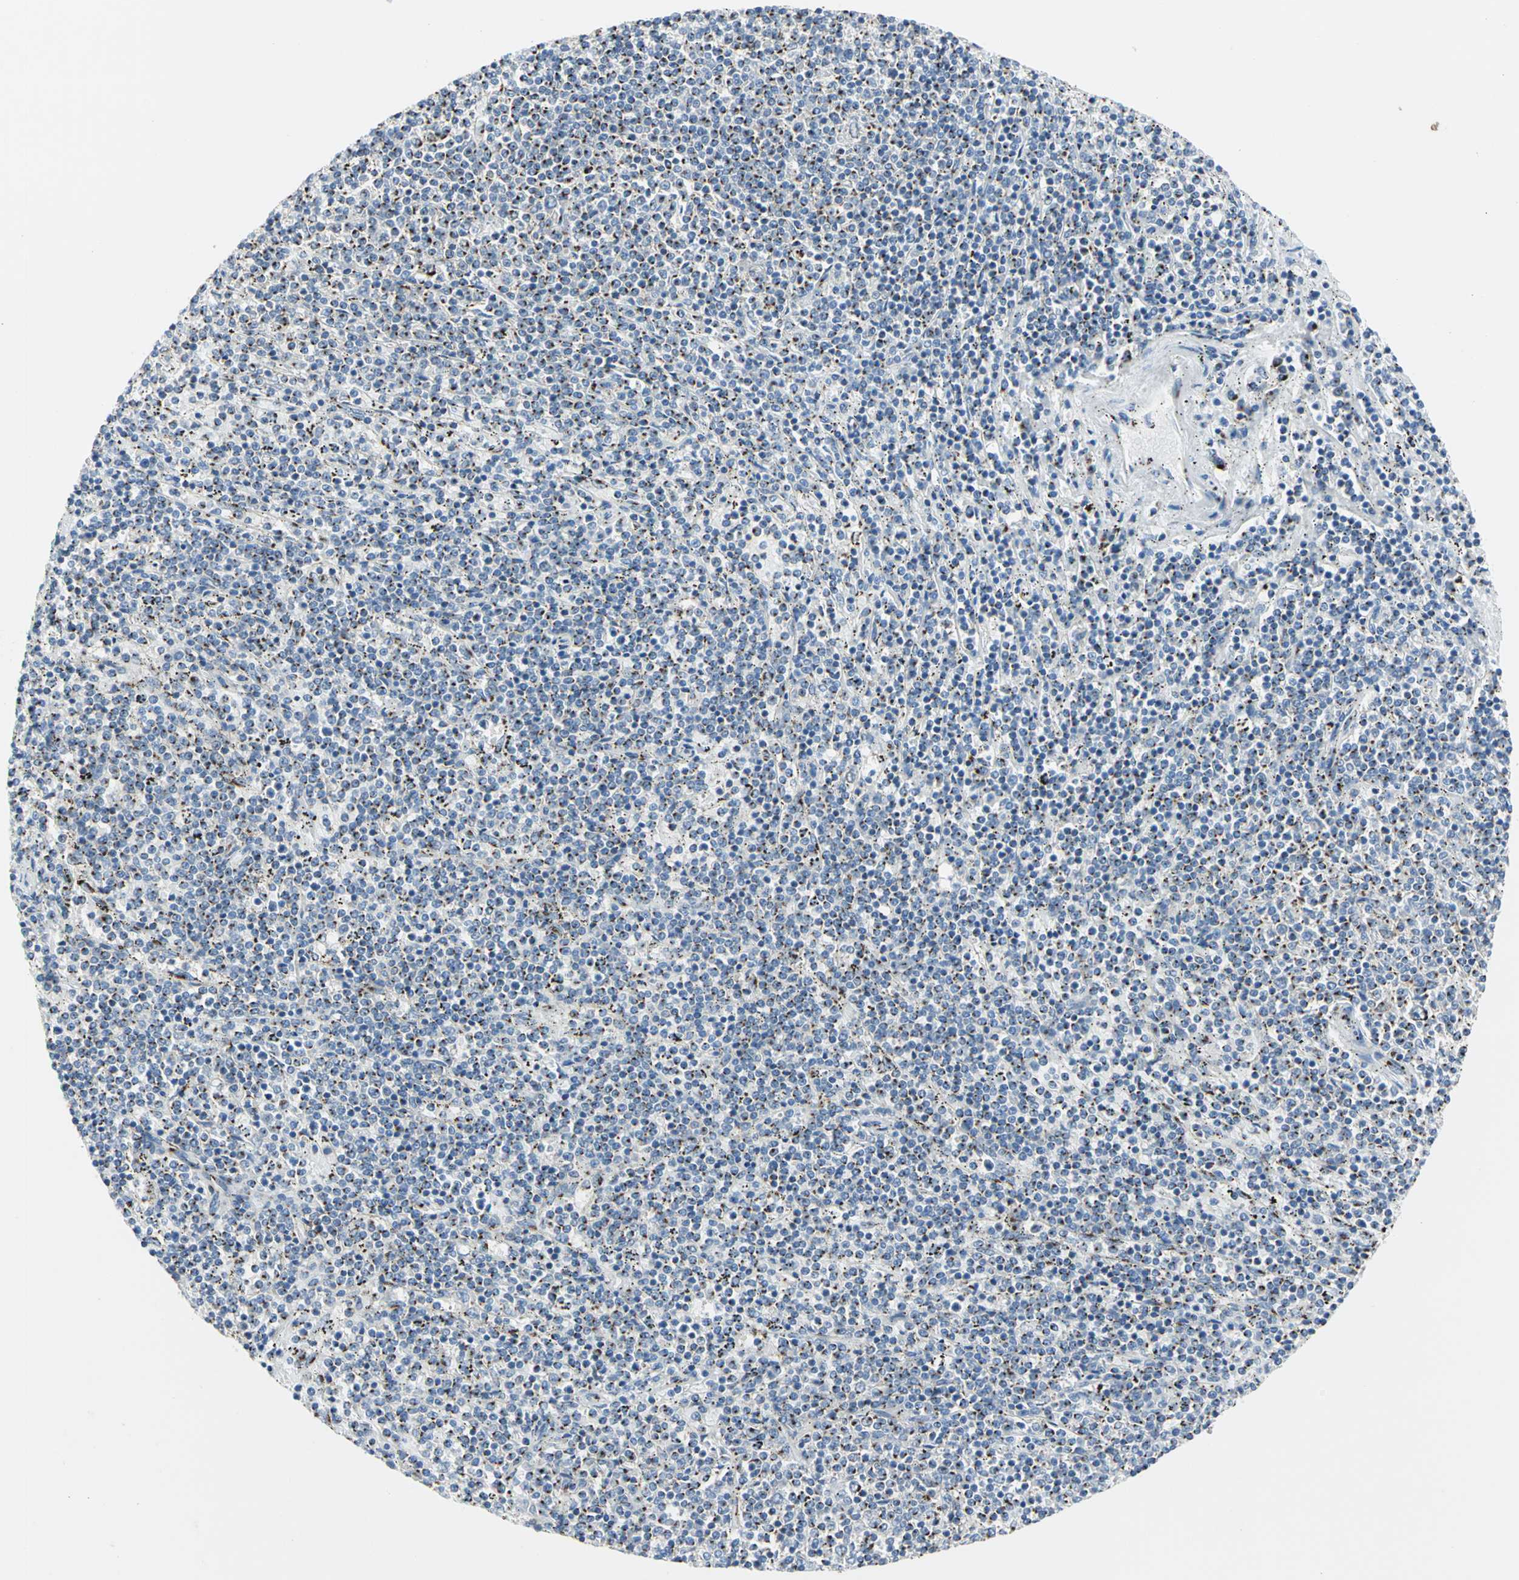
{"staining": {"intensity": "strong", "quantity": "<25%", "location": "cytoplasmic/membranous"}, "tissue": "lymphoma", "cell_type": "Tumor cells", "image_type": "cancer", "snomed": [{"axis": "morphology", "description": "Malignant lymphoma, non-Hodgkin's type, Low grade"}, {"axis": "topography", "description": "Spleen"}], "caption": "DAB immunohistochemical staining of human malignant lymphoma, non-Hodgkin's type (low-grade) reveals strong cytoplasmic/membranous protein positivity in about <25% of tumor cells.", "gene": "GPR3", "patient": {"sex": "female", "age": 50}}